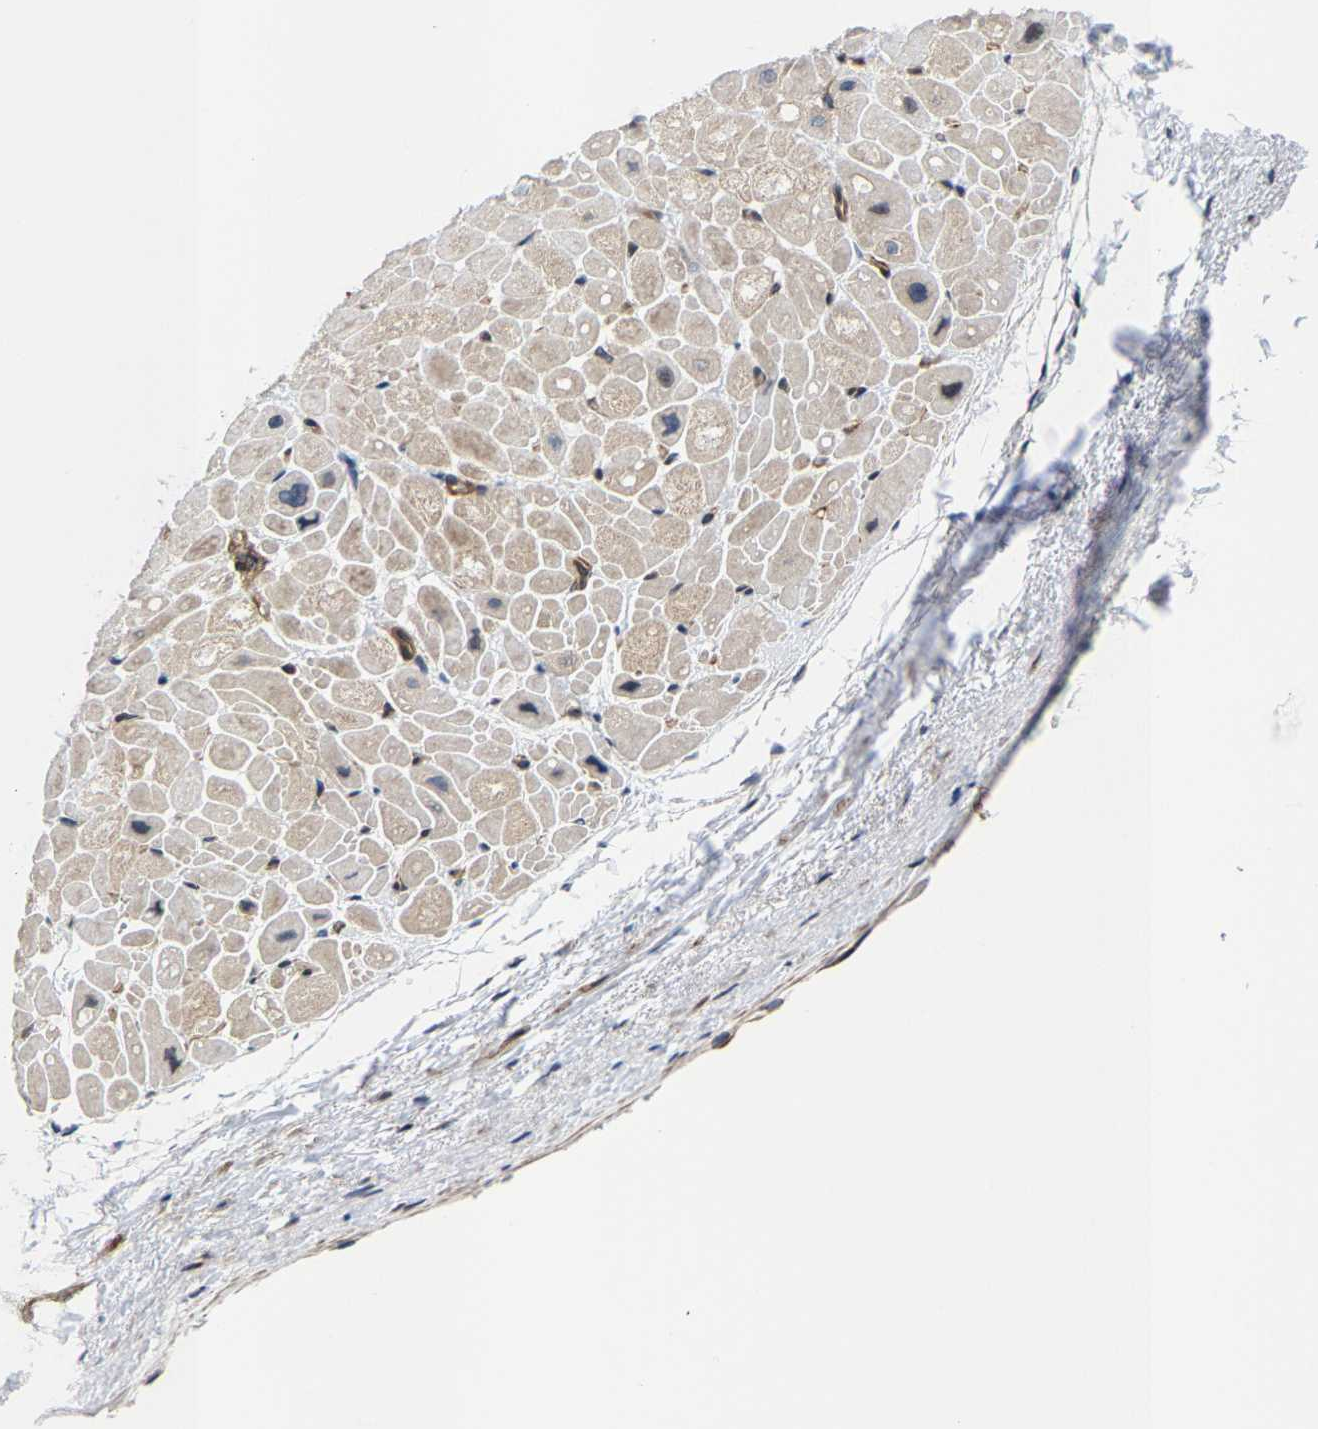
{"staining": {"intensity": "weak", "quantity": "<25%", "location": "cytoplasmic/membranous"}, "tissue": "heart muscle", "cell_type": "Cardiomyocytes", "image_type": "normal", "snomed": [{"axis": "morphology", "description": "Normal tissue, NOS"}, {"axis": "topography", "description": "Heart"}], "caption": "High power microscopy photomicrograph of an IHC micrograph of unremarkable heart muscle, revealing no significant positivity in cardiomyocytes. The staining was performed using DAB to visualize the protein expression in brown, while the nuclei were stained in blue with hematoxylin (Magnification: 20x).", "gene": "TGFB1I1", "patient": {"sex": "male", "age": 49}}